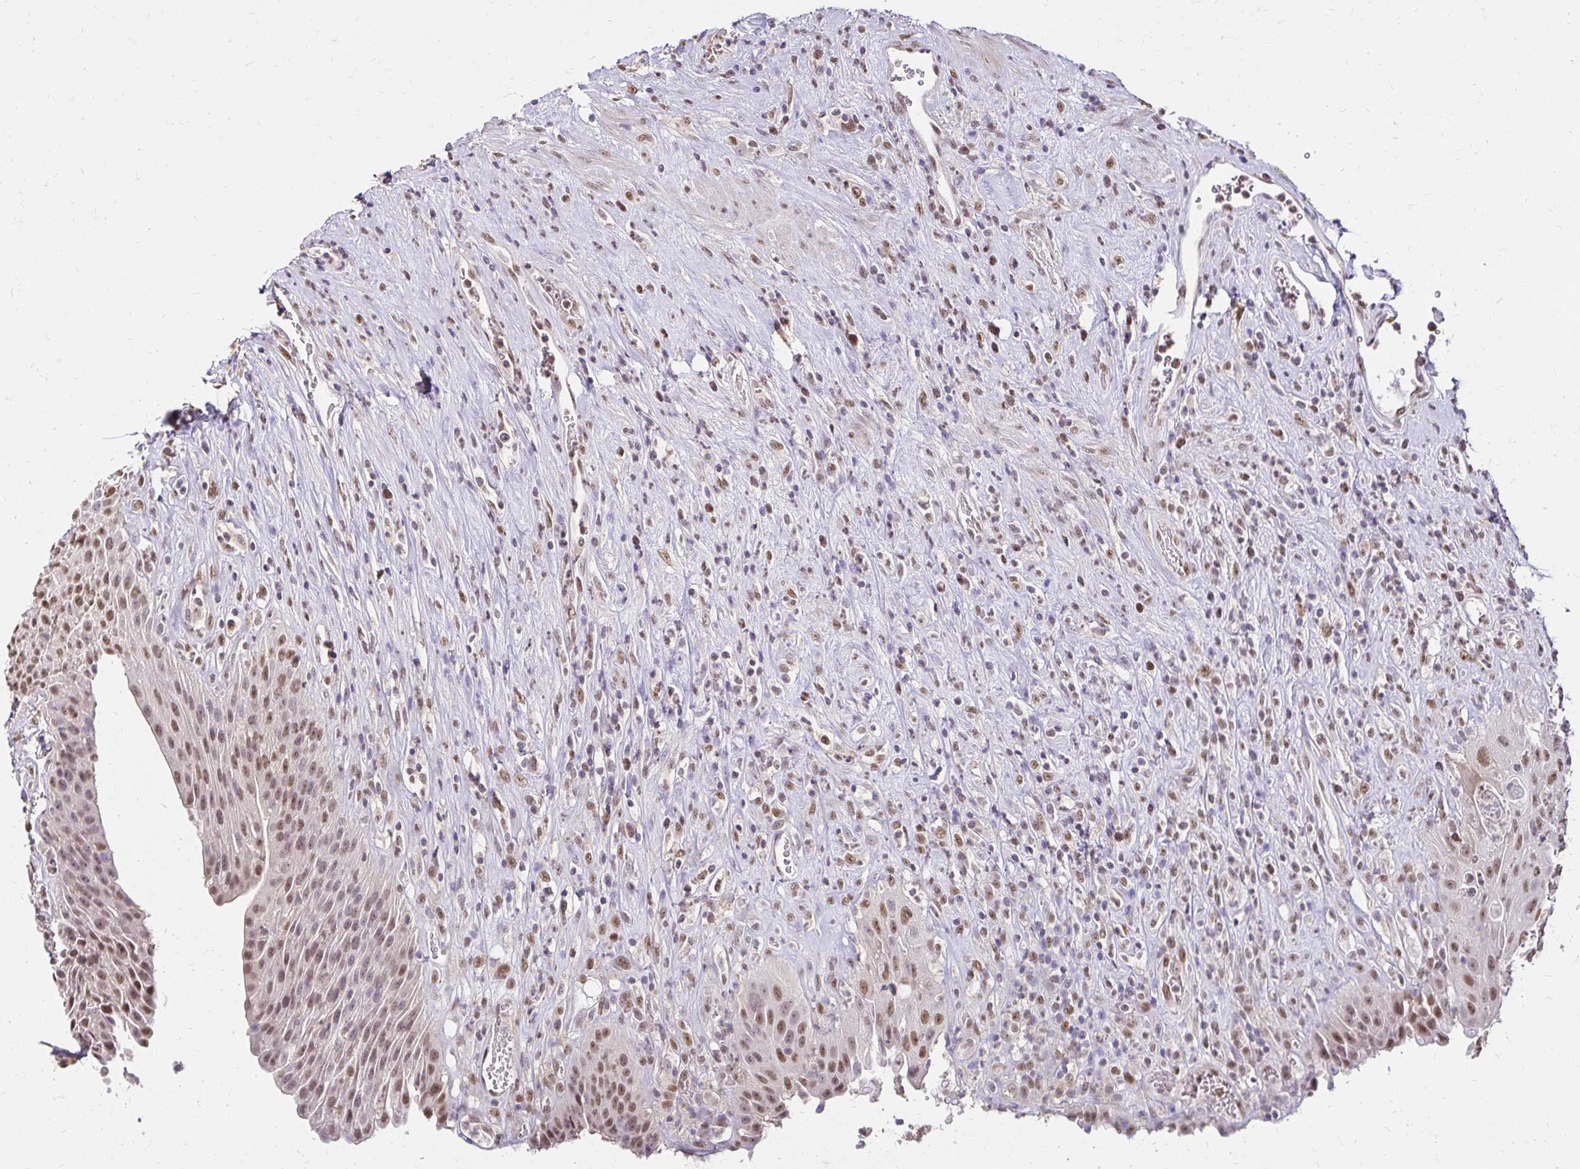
{"staining": {"intensity": "moderate", "quantity": ">75%", "location": "nuclear"}, "tissue": "urinary bladder", "cell_type": "Urothelial cells", "image_type": "normal", "snomed": [{"axis": "morphology", "description": "Normal tissue, NOS"}, {"axis": "topography", "description": "Urinary bladder"}], "caption": "Immunohistochemical staining of unremarkable urinary bladder shows moderate nuclear protein expression in about >75% of urothelial cells.", "gene": "RIMS4", "patient": {"sex": "female", "age": 56}}